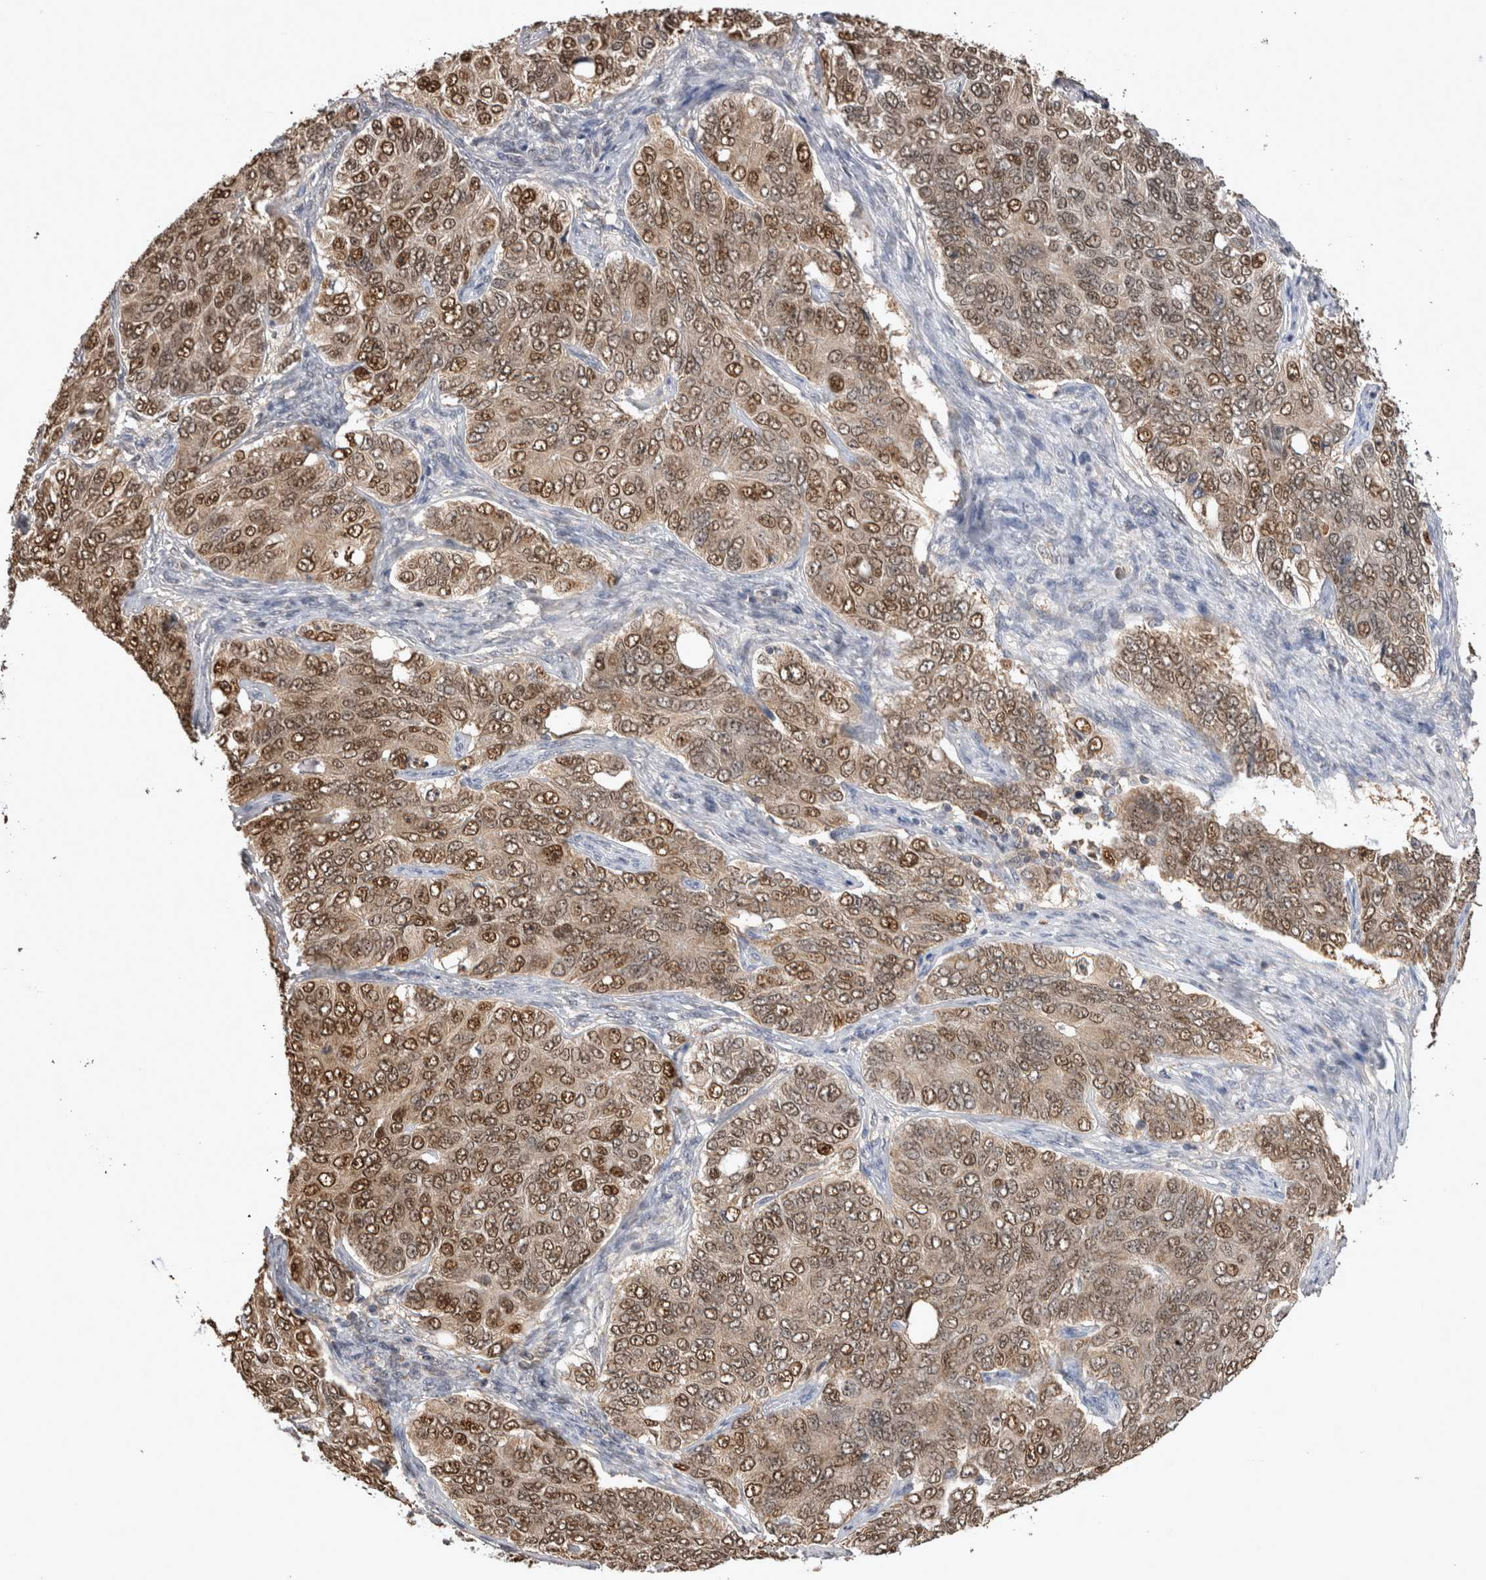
{"staining": {"intensity": "moderate", "quantity": ">75%", "location": "cytoplasmic/membranous,nuclear"}, "tissue": "ovarian cancer", "cell_type": "Tumor cells", "image_type": "cancer", "snomed": [{"axis": "morphology", "description": "Carcinoma, endometroid"}, {"axis": "topography", "description": "Ovary"}], "caption": "Ovarian cancer (endometroid carcinoma) was stained to show a protein in brown. There is medium levels of moderate cytoplasmic/membranous and nuclear positivity in approximately >75% of tumor cells.", "gene": "PREP", "patient": {"sex": "female", "age": 51}}